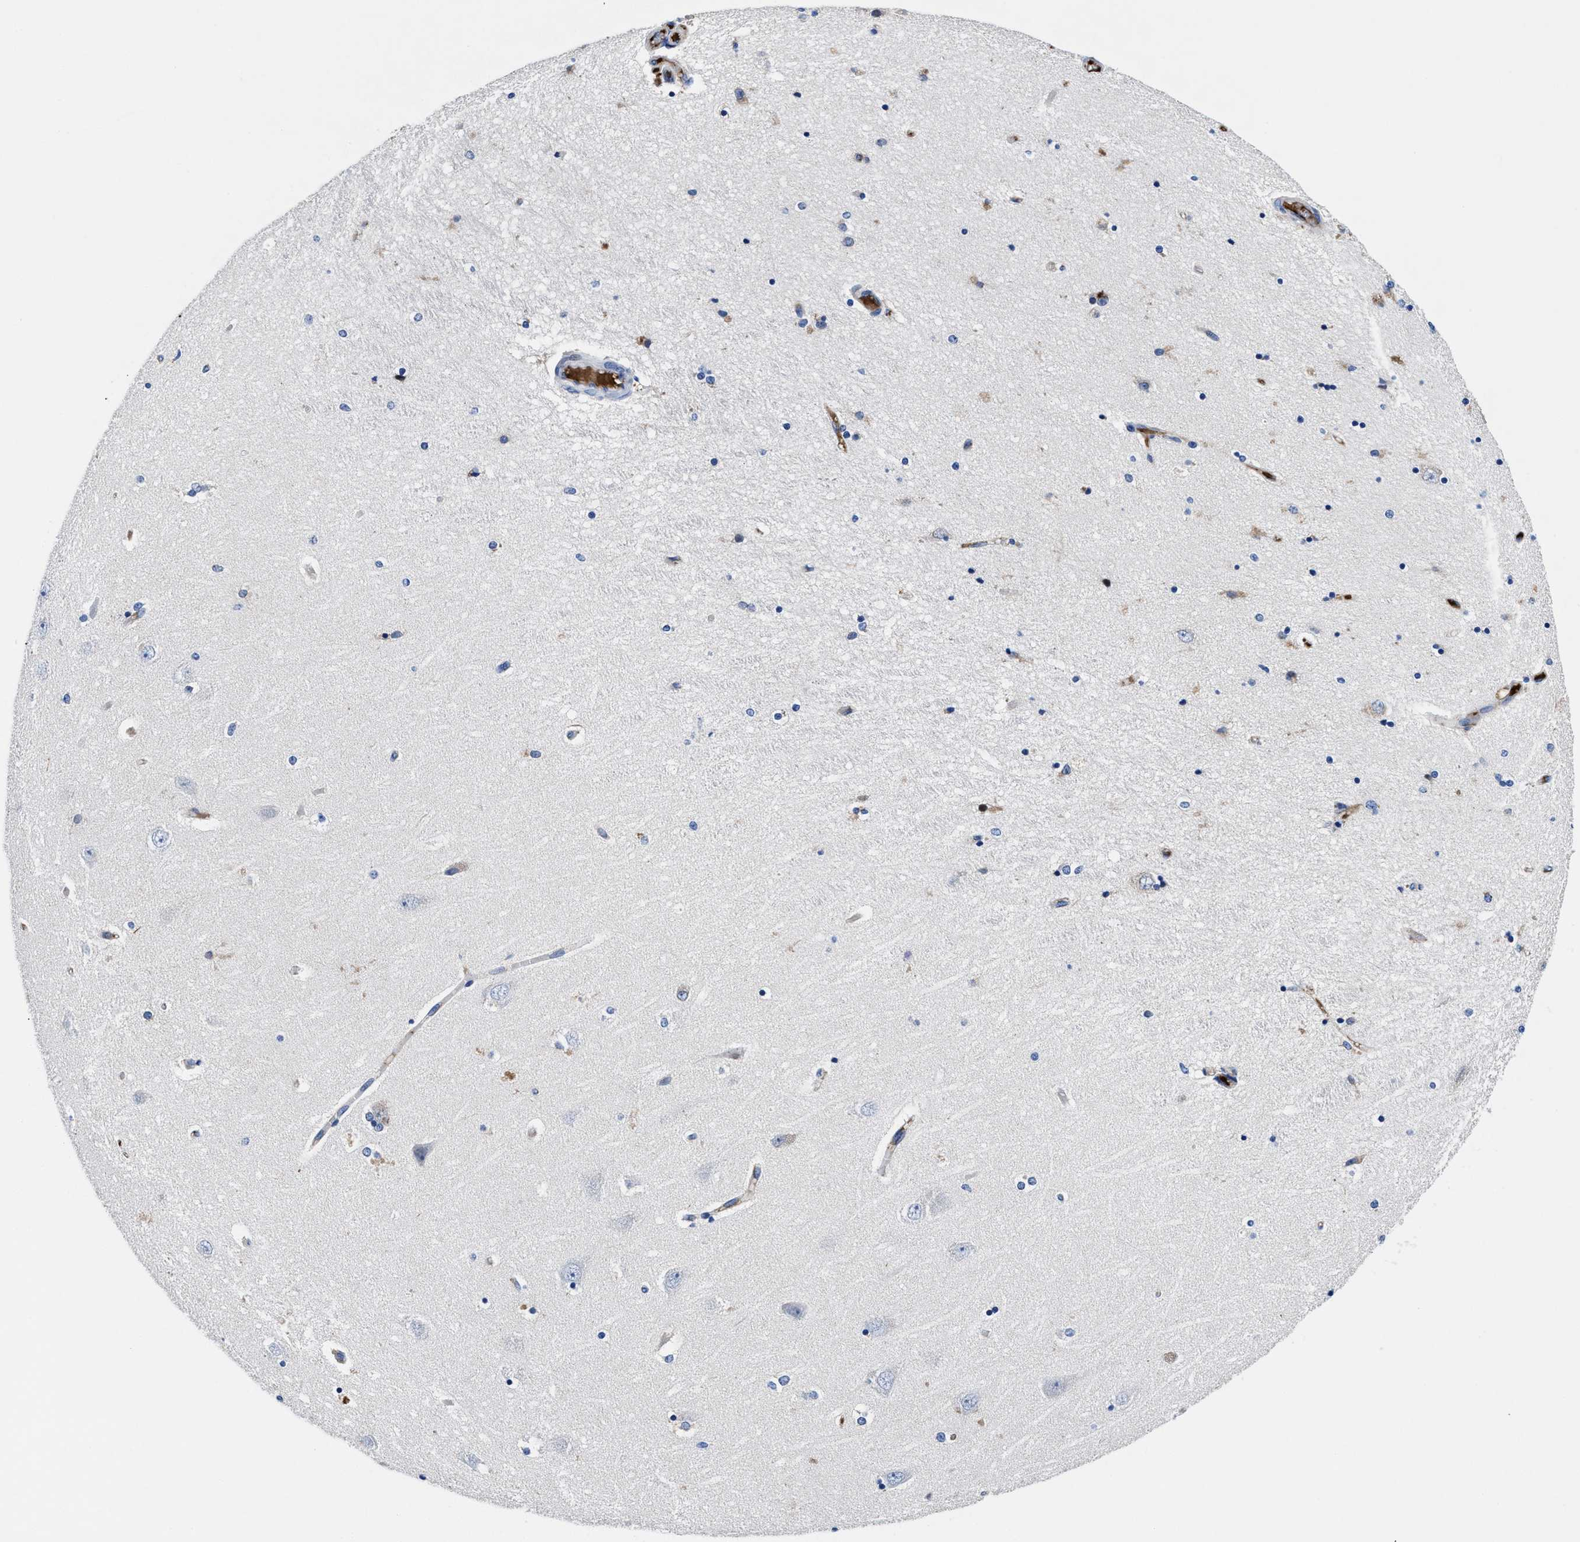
{"staining": {"intensity": "weak", "quantity": "<25%", "location": "cytoplasmic/membranous"}, "tissue": "hippocampus", "cell_type": "Glial cells", "image_type": "normal", "snomed": [{"axis": "morphology", "description": "Normal tissue, NOS"}, {"axis": "topography", "description": "Hippocampus"}], "caption": "This photomicrograph is of benign hippocampus stained with immunohistochemistry (IHC) to label a protein in brown with the nuclei are counter-stained blue. There is no expression in glial cells.", "gene": "DHRS13", "patient": {"sex": "female", "age": 54}}